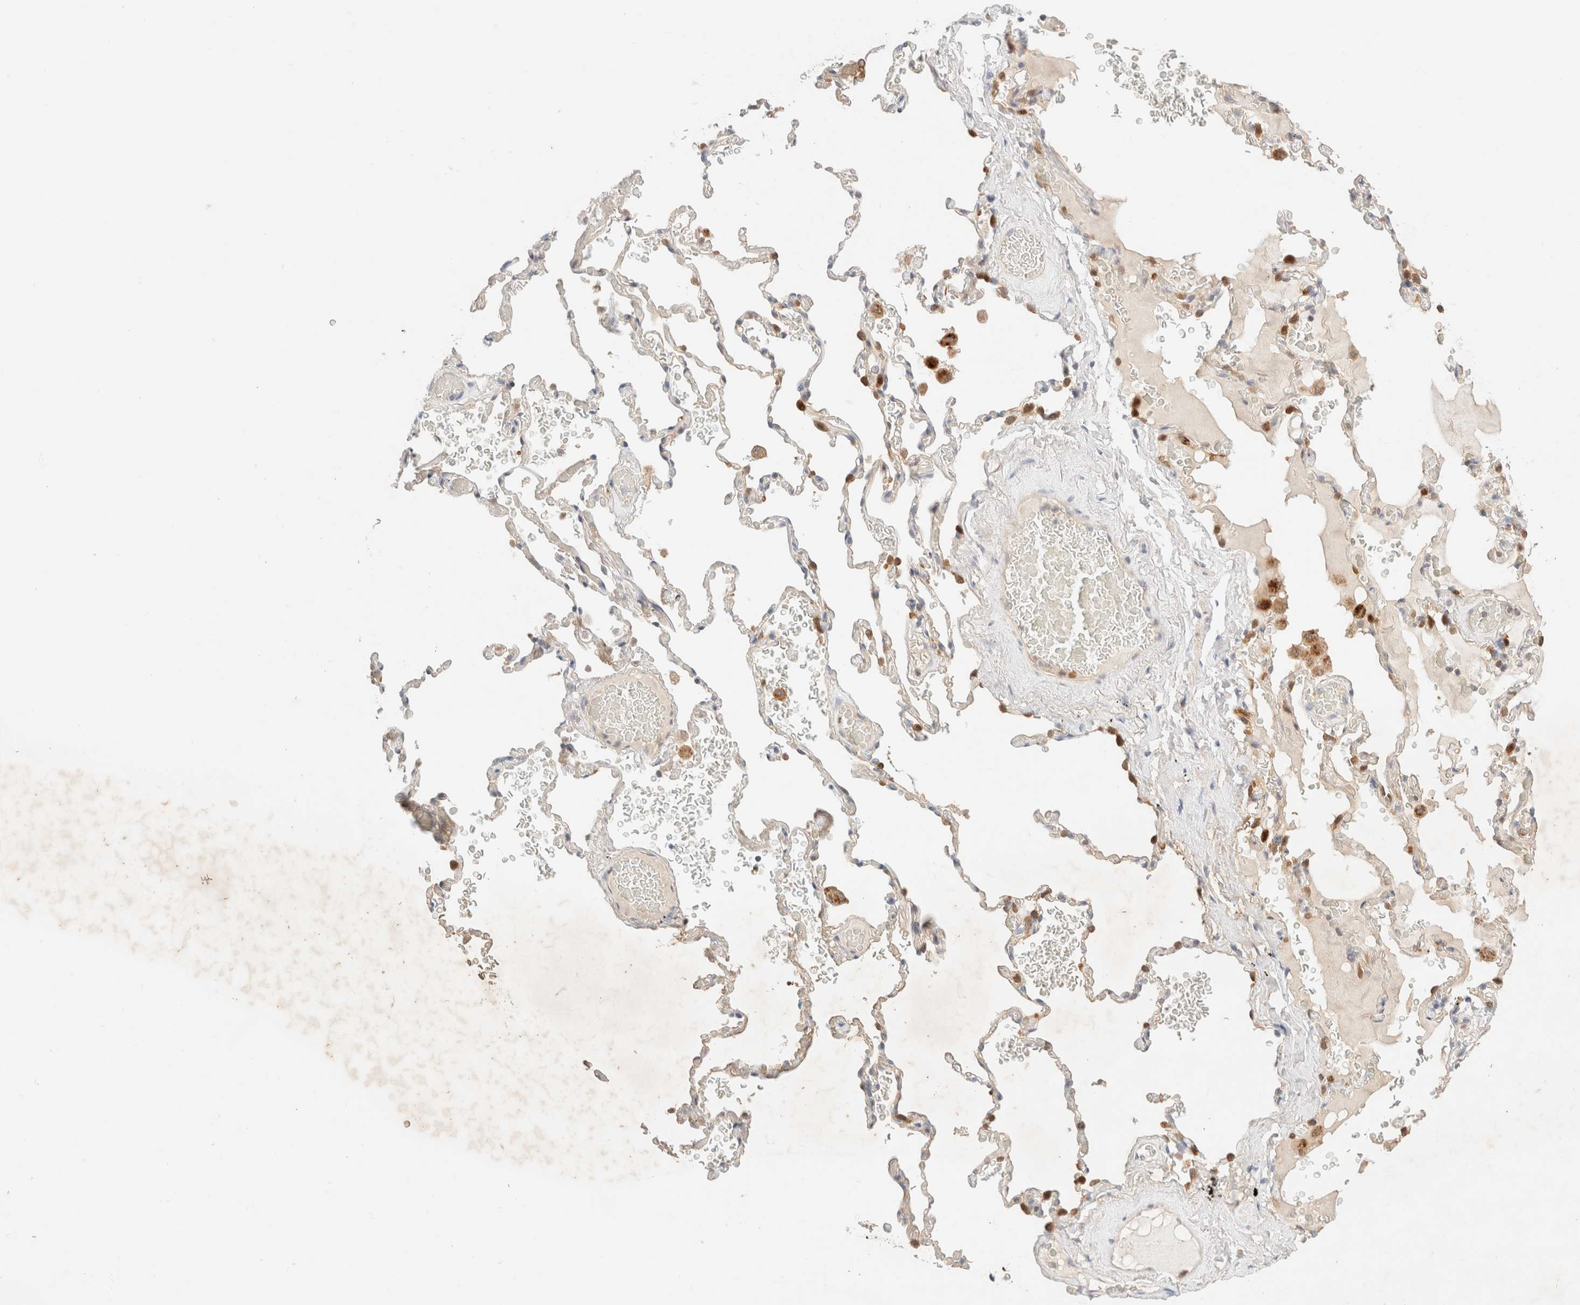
{"staining": {"intensity": "weak", "quantity": "<25%", "location": "cytoplasmic/membranous"}, "tissue": "adipose tissue", "cell_type": "Adipocytes", "image_type": "normal", "snomed": [{"axis": "morphology", "description": "Normal tissue, NOS"}, {"axis": "topography", "description": "Cartilage tissue"}, {"axis": "topography", "description": "Lung"}], "caption": "The micrograph demonstrates no significant positivity in adipocytes of adipose tissue. The staining is performed using DAB brown chromogen with nuclei counter-stained in using hematoxylin.", "gene": "SGSM2", "patient": {"sex": "female", "age": 77}}